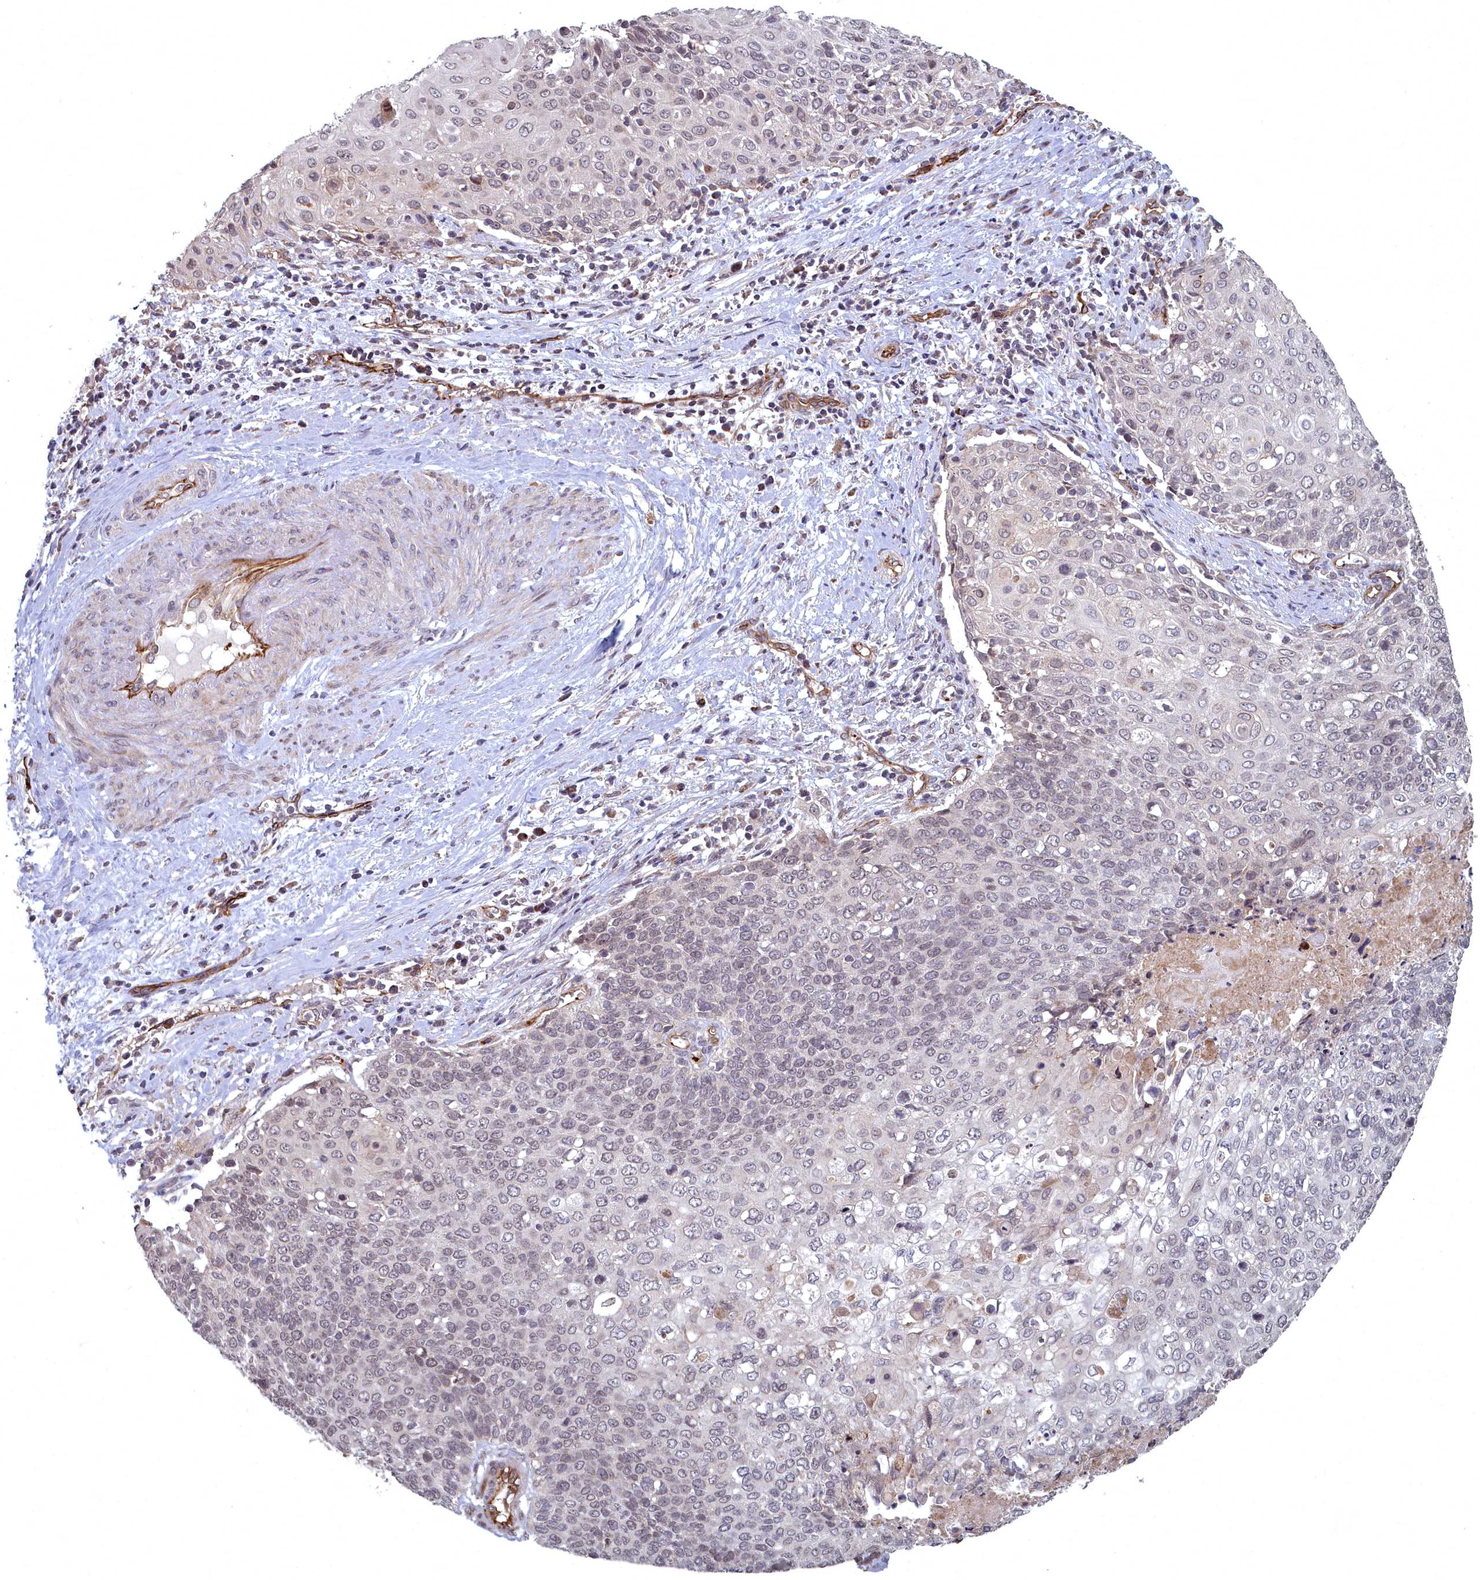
{"staining": {"intensity": "weak", "quantity": "<25%", "location": "cytoplasmic/membranous,nuclear"}, "tissue": "cervical cancer", "cell_type": "Tumor cells", "image_type": "cancer", "snomed": [{"axis": "morphology", "description": "Squamous cell carcinoma, NOS"}, {"axis": "topography", "description": "Cervix"}], "caption": "Tumor cells are negative for protein expression in human cervical cancer (squamous cell carcinoma). Nuclei are stained in blue.", "gene": "TSPYL4", "patient": {"sex": "female", "age": 39}}